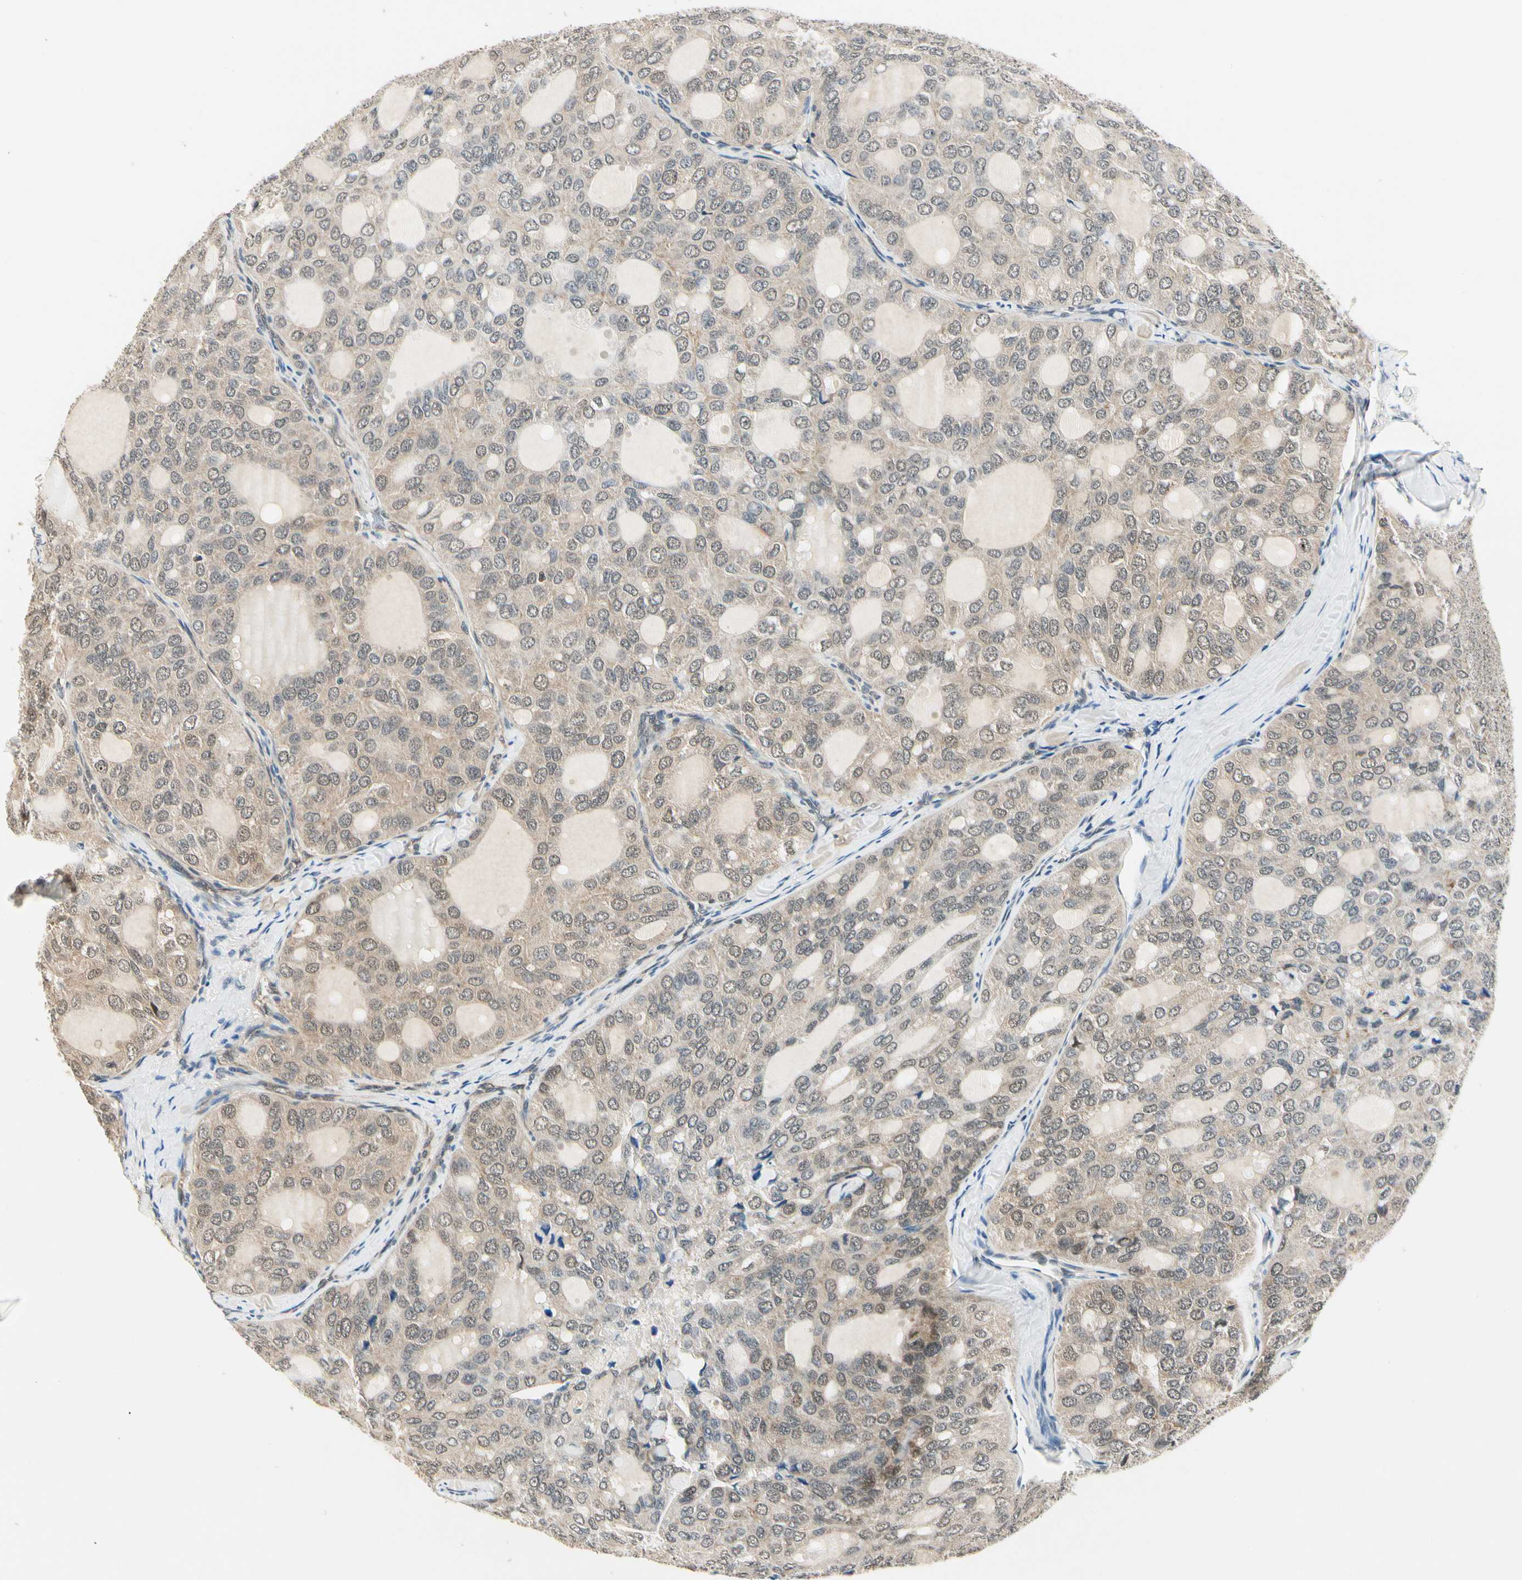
{"staining": {"intensity": "weak", "quantity": ">75%", "location": "cytoplasmic/membranous"}, "tissue": "thyroid cancer", "cell_type": "Tumor cells", "image_type": "cancer", "snomed": [{"axis": "morphology", "description": "Follicular adenoma carcinoma, NOS"}, {"axis": "topography", "description": "Thyroid gland"}], "caption": "Immunohistochemical staining of follicular adenoma carcinoma (thyroid) reveals weak cytoplasmic/membranous protein expression in about >75% of tumor cells.", "gene": "PDK2", "patient": {"sex": "male", "age": 75}}